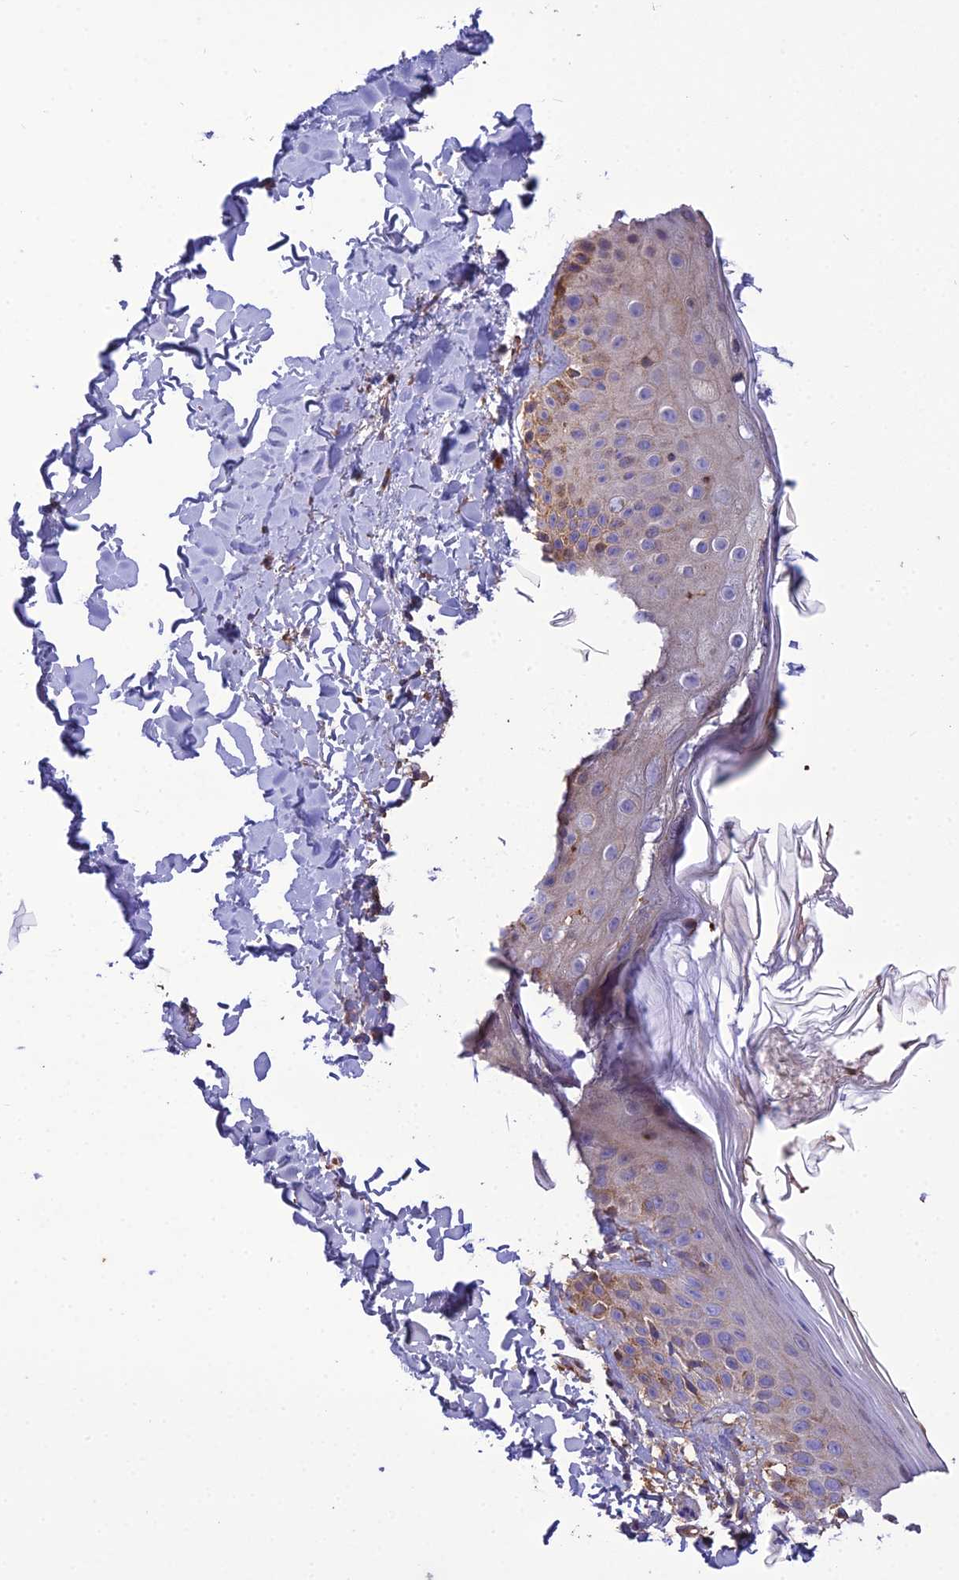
{"staining": {"intensity": "moderate", "quantity": "<25%", "location": "cytoplasmic/membranous"}, "tissue": "skin", "cell_type": "Fibroblasts", "image_type": "normal", "snomed": [{"axis": "morphology", "description": "Normal tissue, NOS"}, {"axis": "topography", "description": "Skin"}], "caption": "Immunohistochemical staining of benign human skin displays moderate cytoplasmic/membranous protein staining in about <25% of fibroblasts.", "gene": "MIOS", "patient": {"sex": "male", "age": 52}}